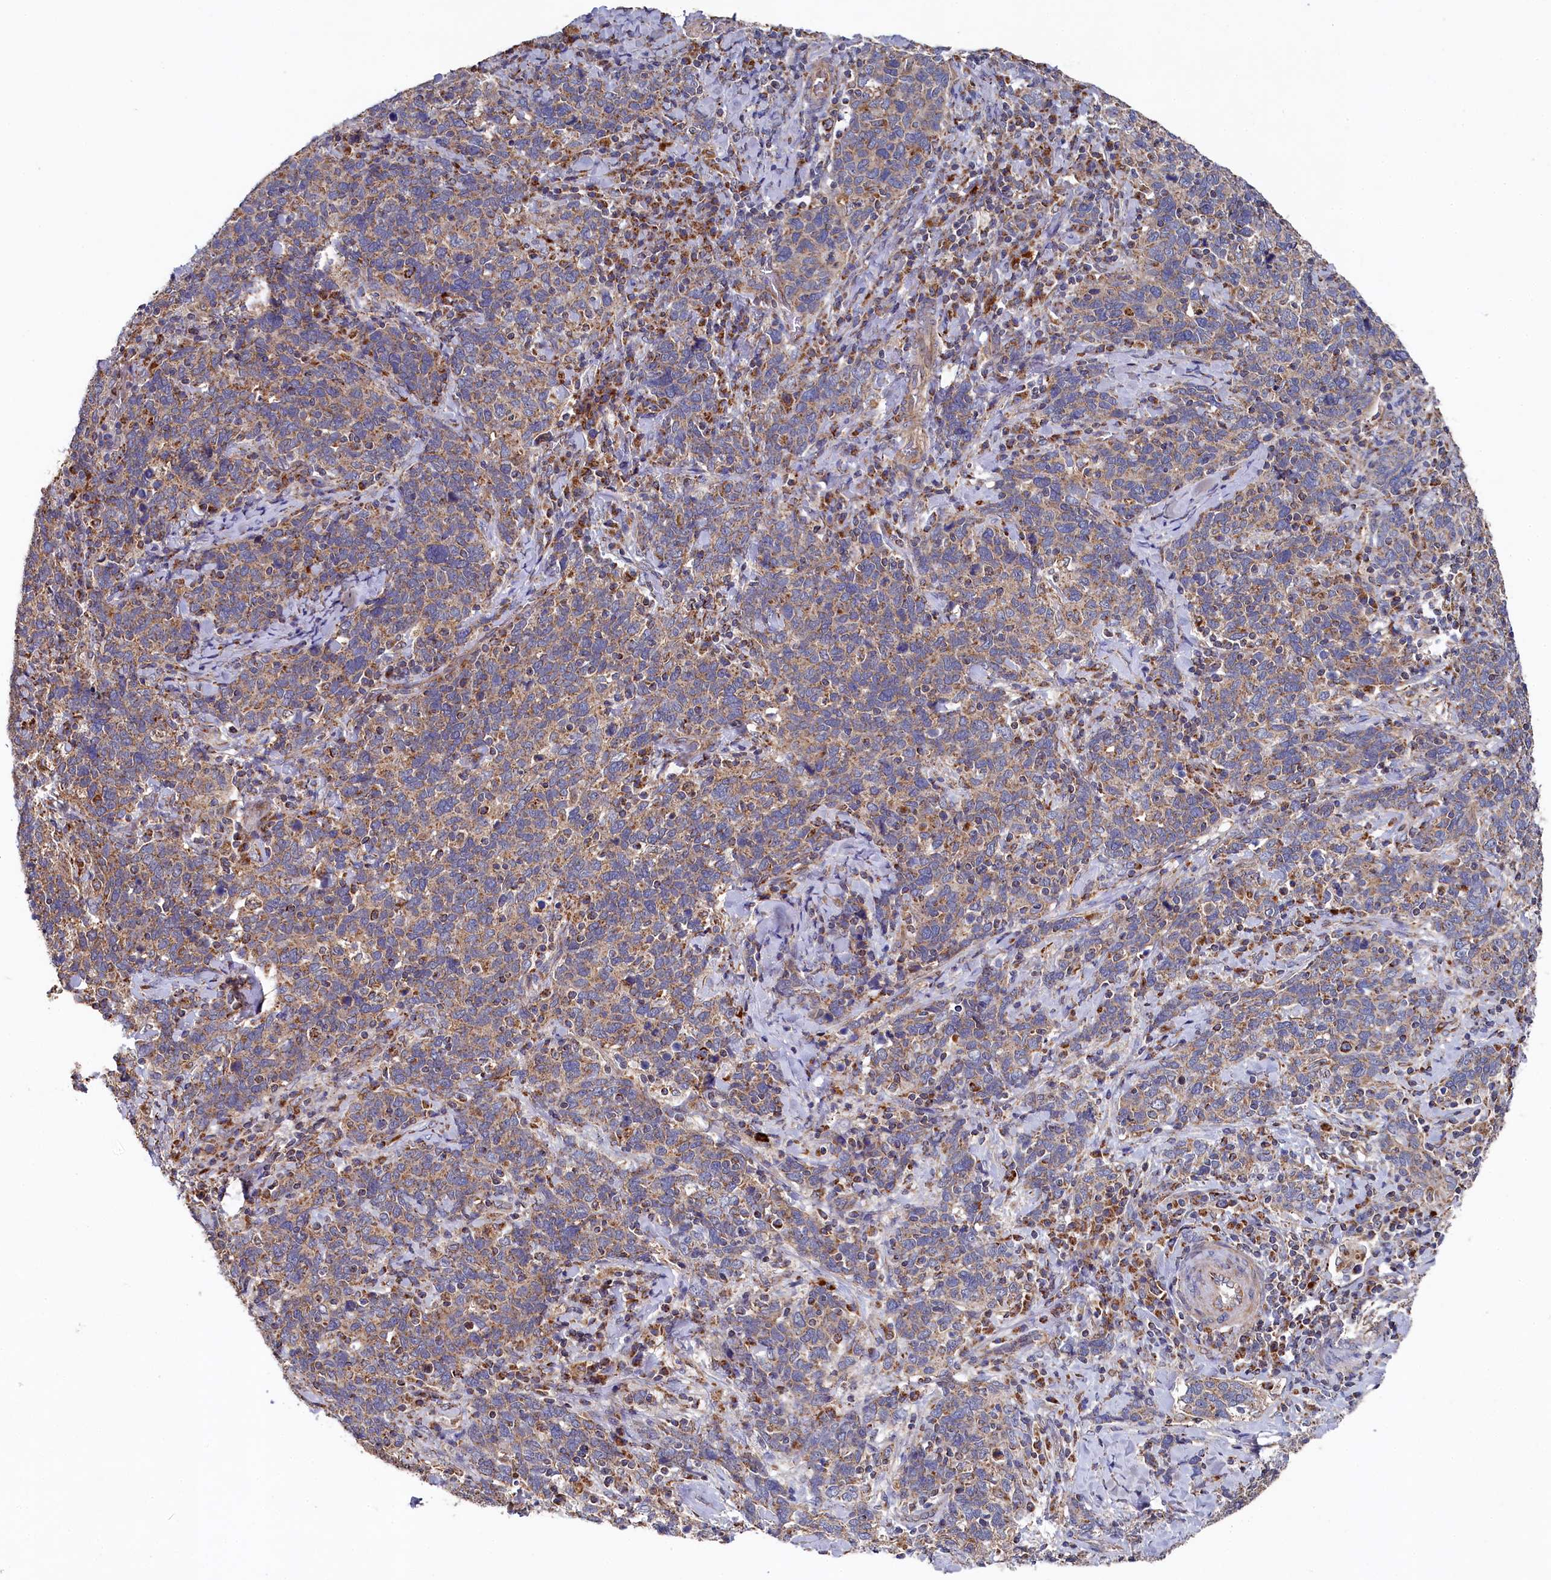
{"staining": {"intensity": "moderate", "quantity": ">75%", "location": "cytoplasmic/membranous"}, "tissue": "cervical cancer", "cell_type": "Tumor cells", "image_type": "cancer", "snomed": [{"axis": "morphology", "description": "Squamous cell carcinoma, NOS"}, {"axis": "topography", "description": "Cervix"}], "caption": "An immunohistochemistry micrograph of tumor tissue is shown. Protein staining in brown labels moderate cytoplasmic/membranous positivity in squamous cell carcinoma (cervical) within tumor cells.", "gene": "HAUS2", "patient": {"sex": "female", "age": 41}}